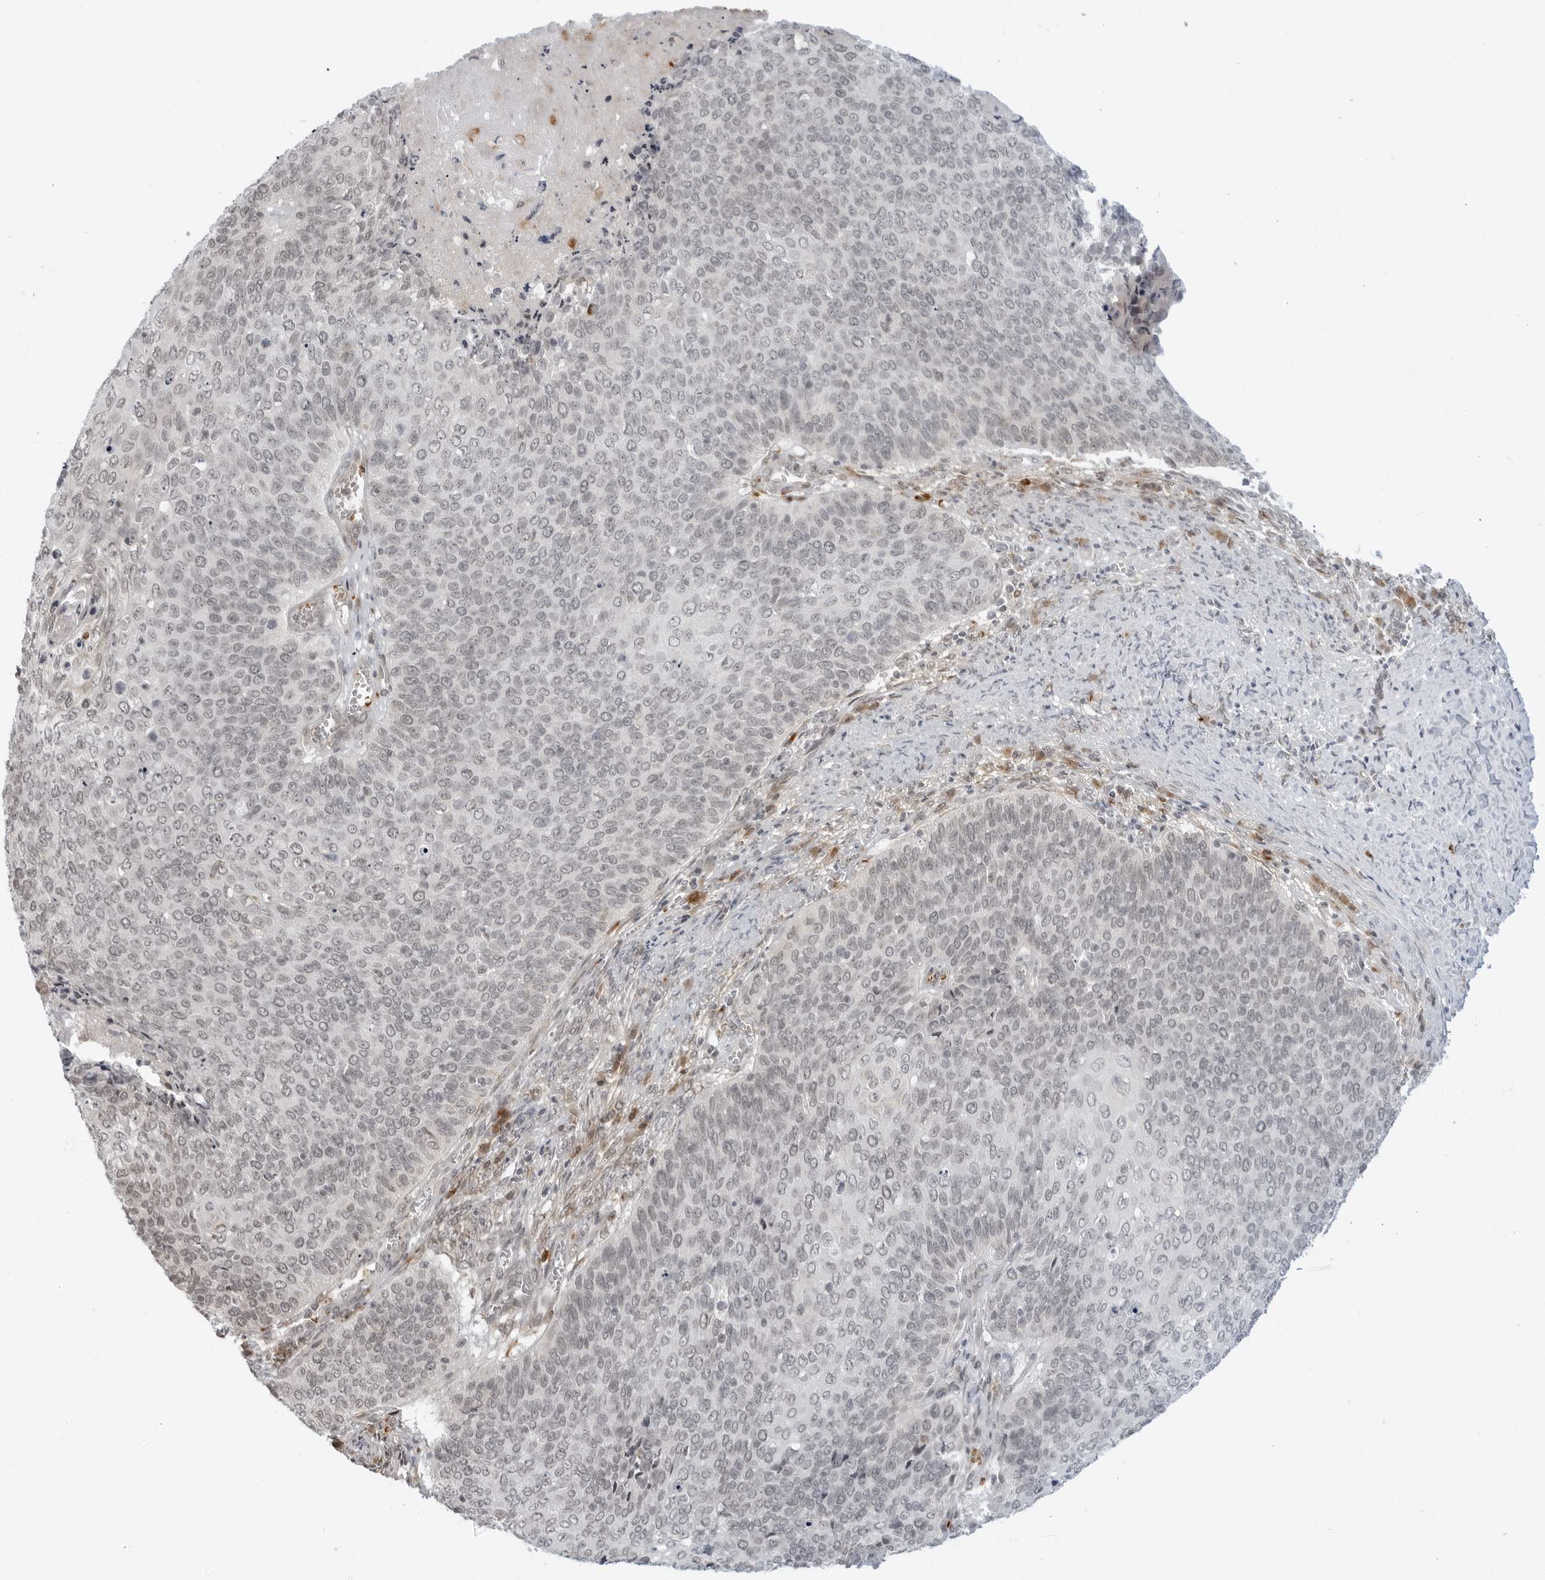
{"staining": {"intensity": "weak", "quantity": "<25%", "location": "nuclear"}, "tissue": "cervical cancer", "cell_type": "Tumor cells", "image_type": "cancer", "snomed": [{"axis": "morphology", "description": "Squamous cell carcinoma, NOS"}, {"axis": "topography", "description": "Cervix"}], "caption": "Immunohistochemical staining of human cervical cancer shows no significant expression in tumor cells.", "gene": "SUGCT", "patient": {"sex": "female", "age": 39}}